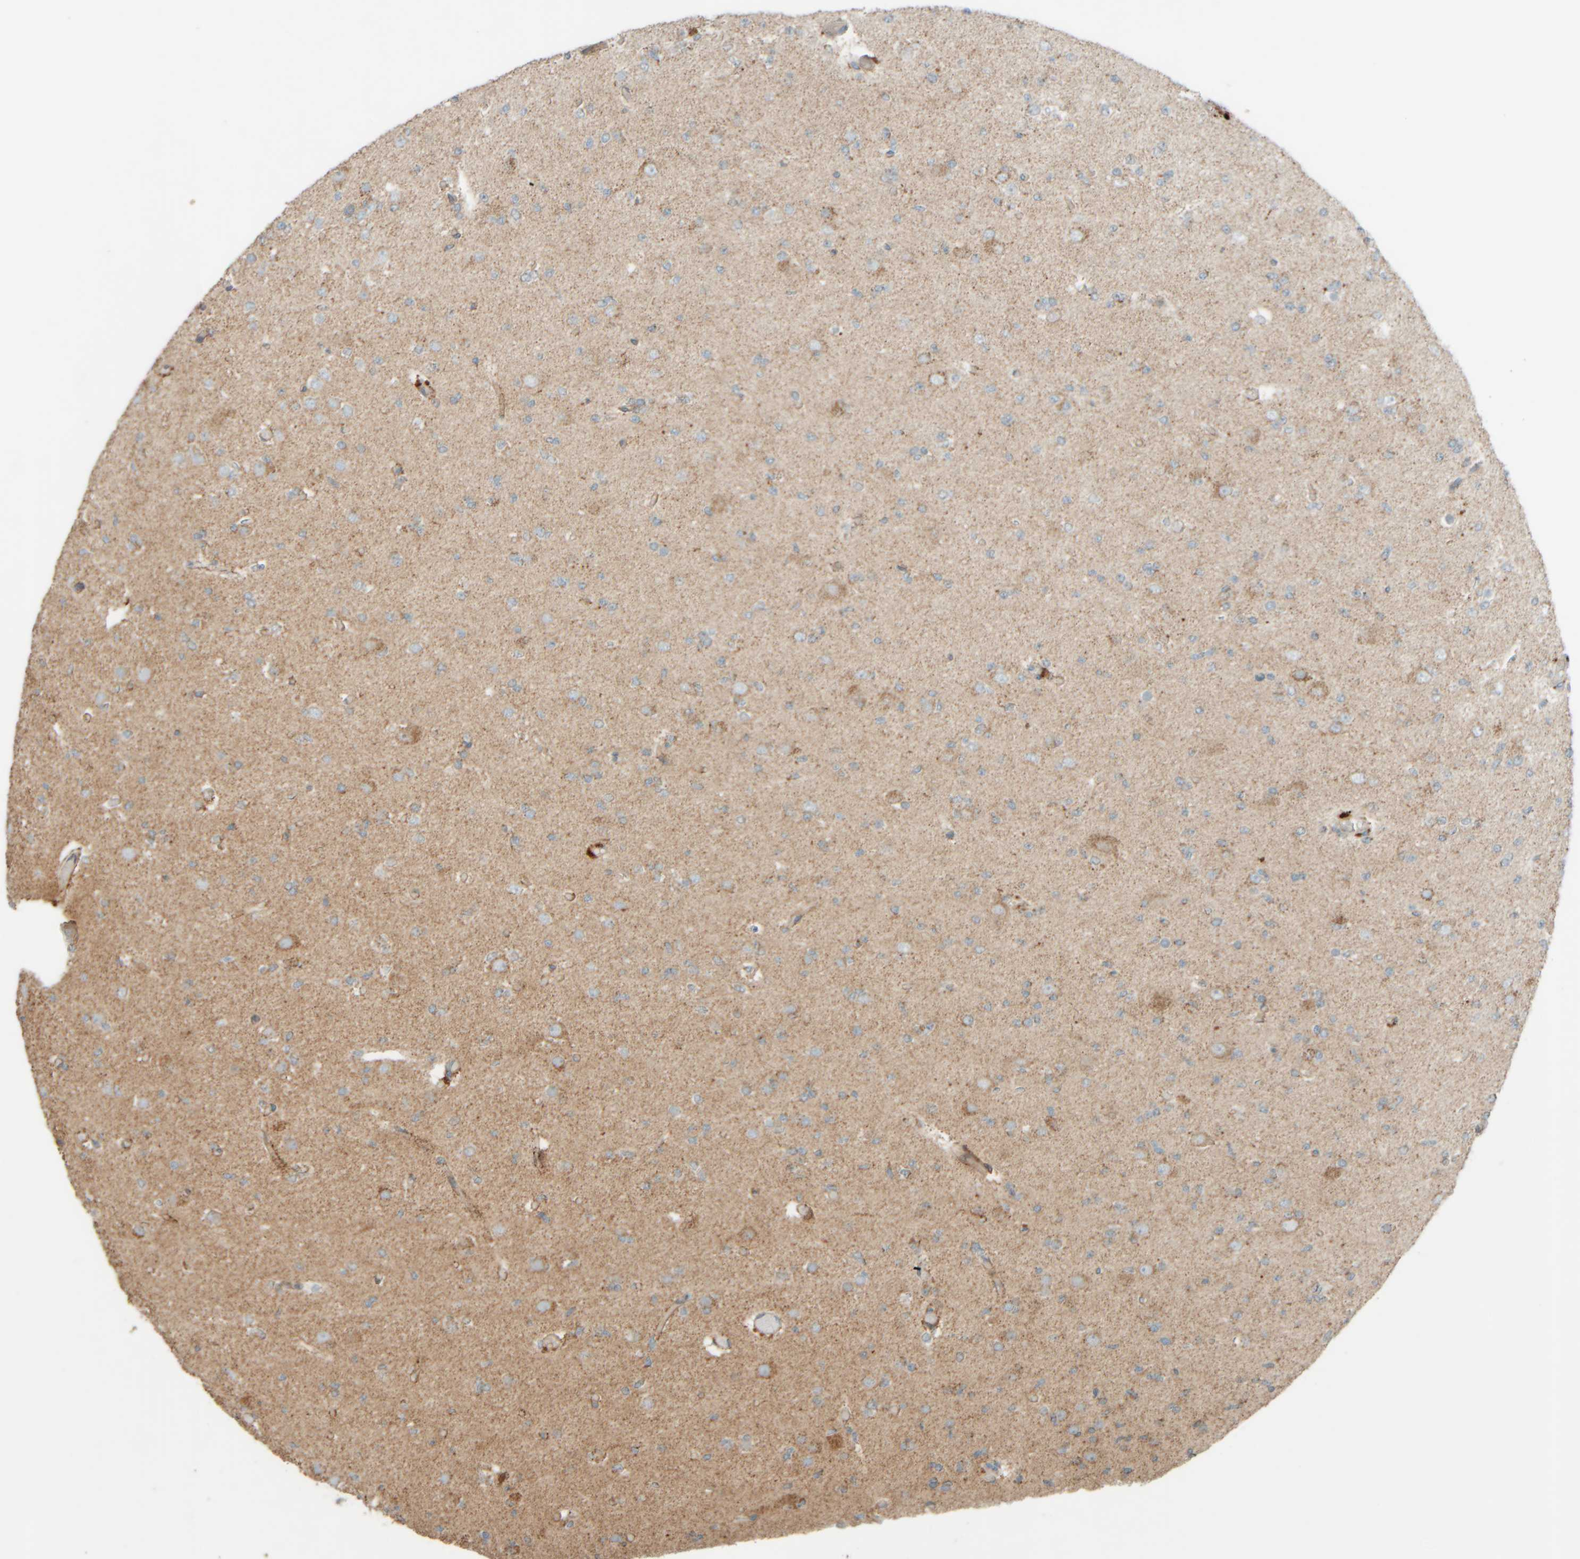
{"staining": {"intensity": "weak", "quantity": "<25%", "location": "cytoplasmic/membranous"}, "tissue": "glioma", "cell_type": "Tumor cells", "image_type": "cancer", "snomed": [{"axis": "morphology", "description": "Glioma, malignant, Low grade"}, {"axis": "topography", "description": "Brain"}], "caption": "An immunohistochemistry (IHC) histopathology image of low-grade glioma (malignant) is shown. There is no staining in tumor cells of low-grade glioma (malignant).", "gene": "SPAG5", "patient": {"sex": "female", "age": 22}}